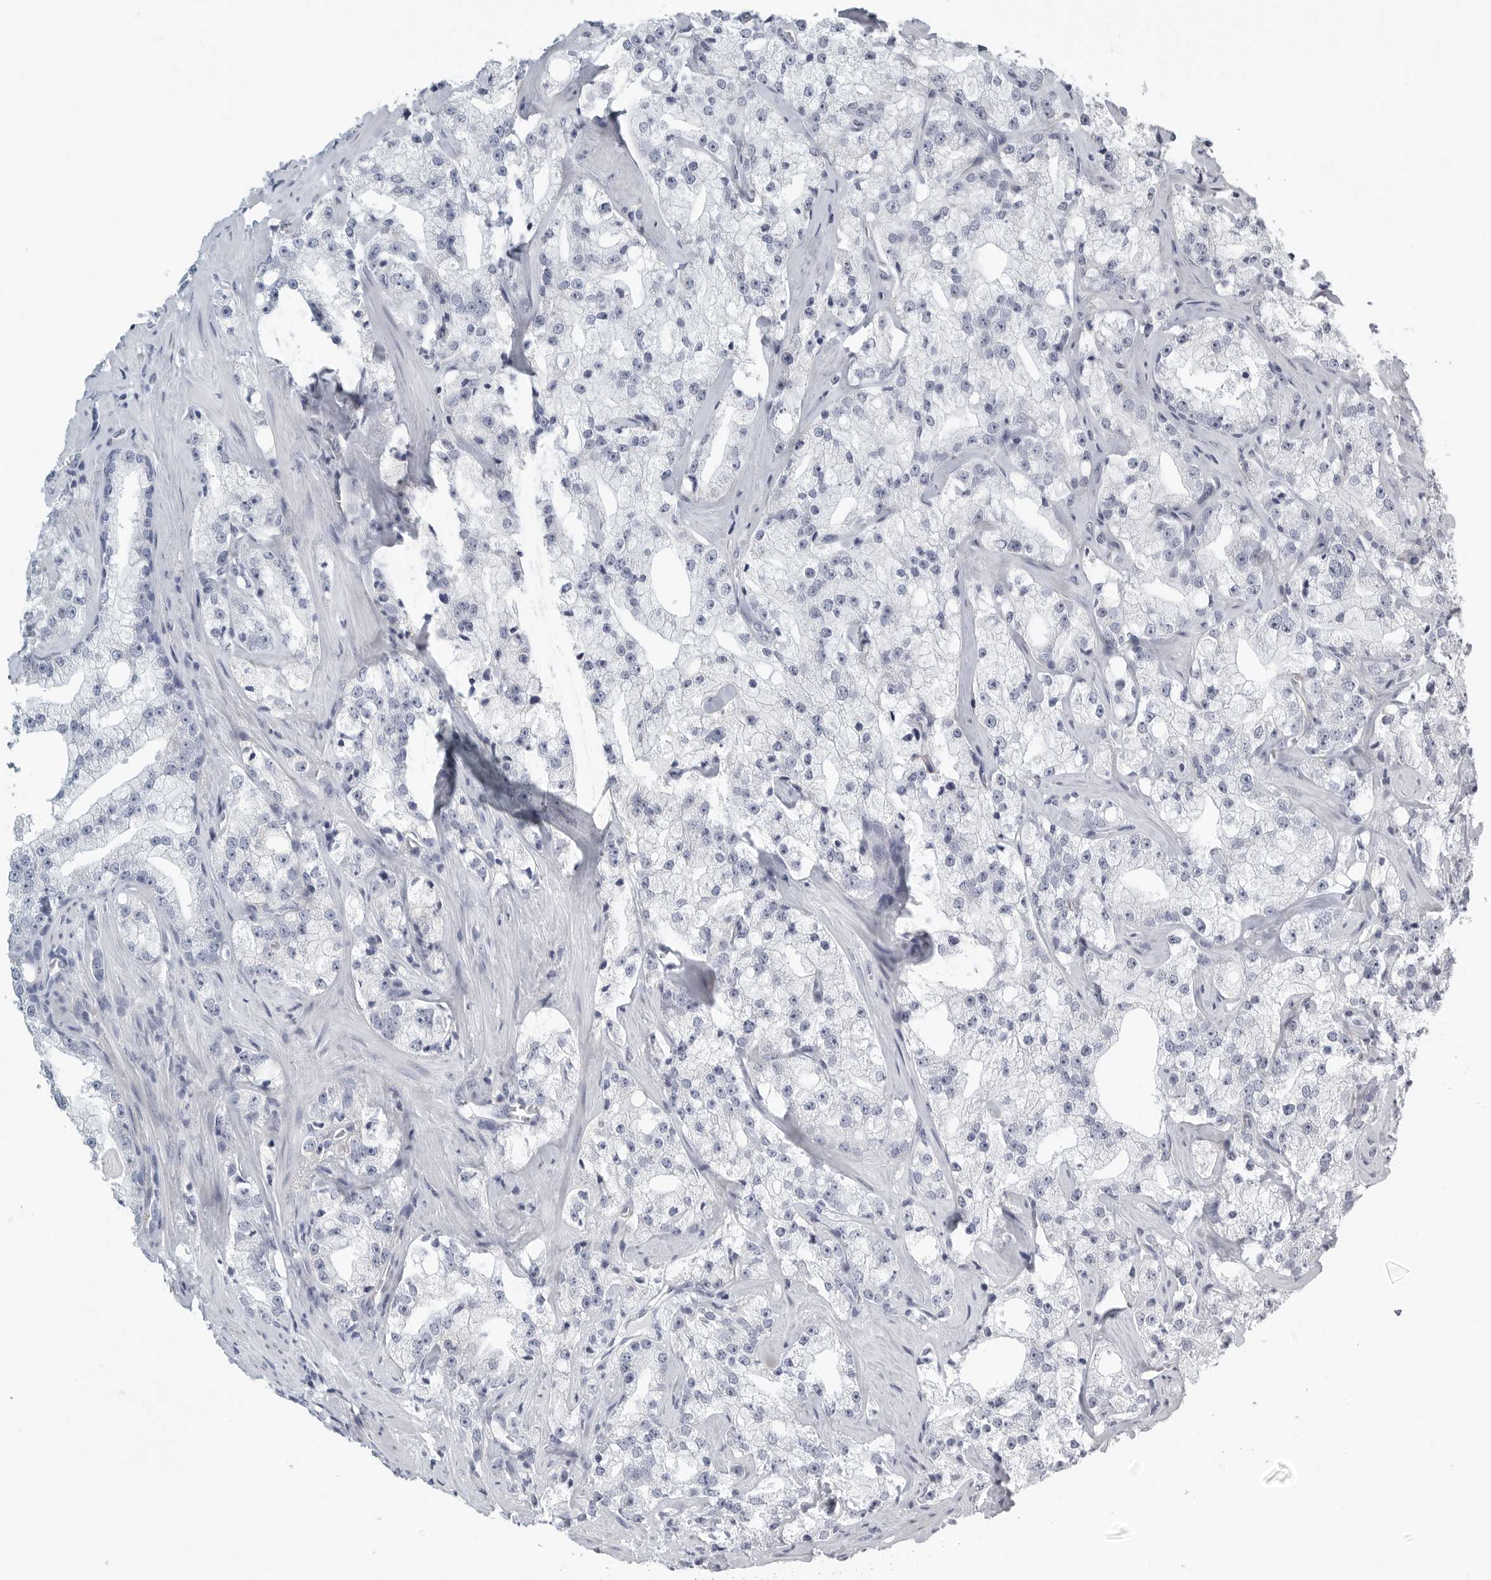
{"staining": {"intensity": "negative", "quantity": "none", "location": "none"}, "tissue": "prostate cancer", "cell_type": "Tumor cells", "image_type": "cancer", "snomed": [{"axis": "morphology", "description": "Adenocarcinoma, High grade"}, {"axis": "topography", "description": "Prostate"}], "caption": "Human prostate cancer stained for a protein using immunohistochemistry (IHC) displays no staining in tumor cells.", "gene": "TNR", "patient": {"sex": "male", "age": 64}}